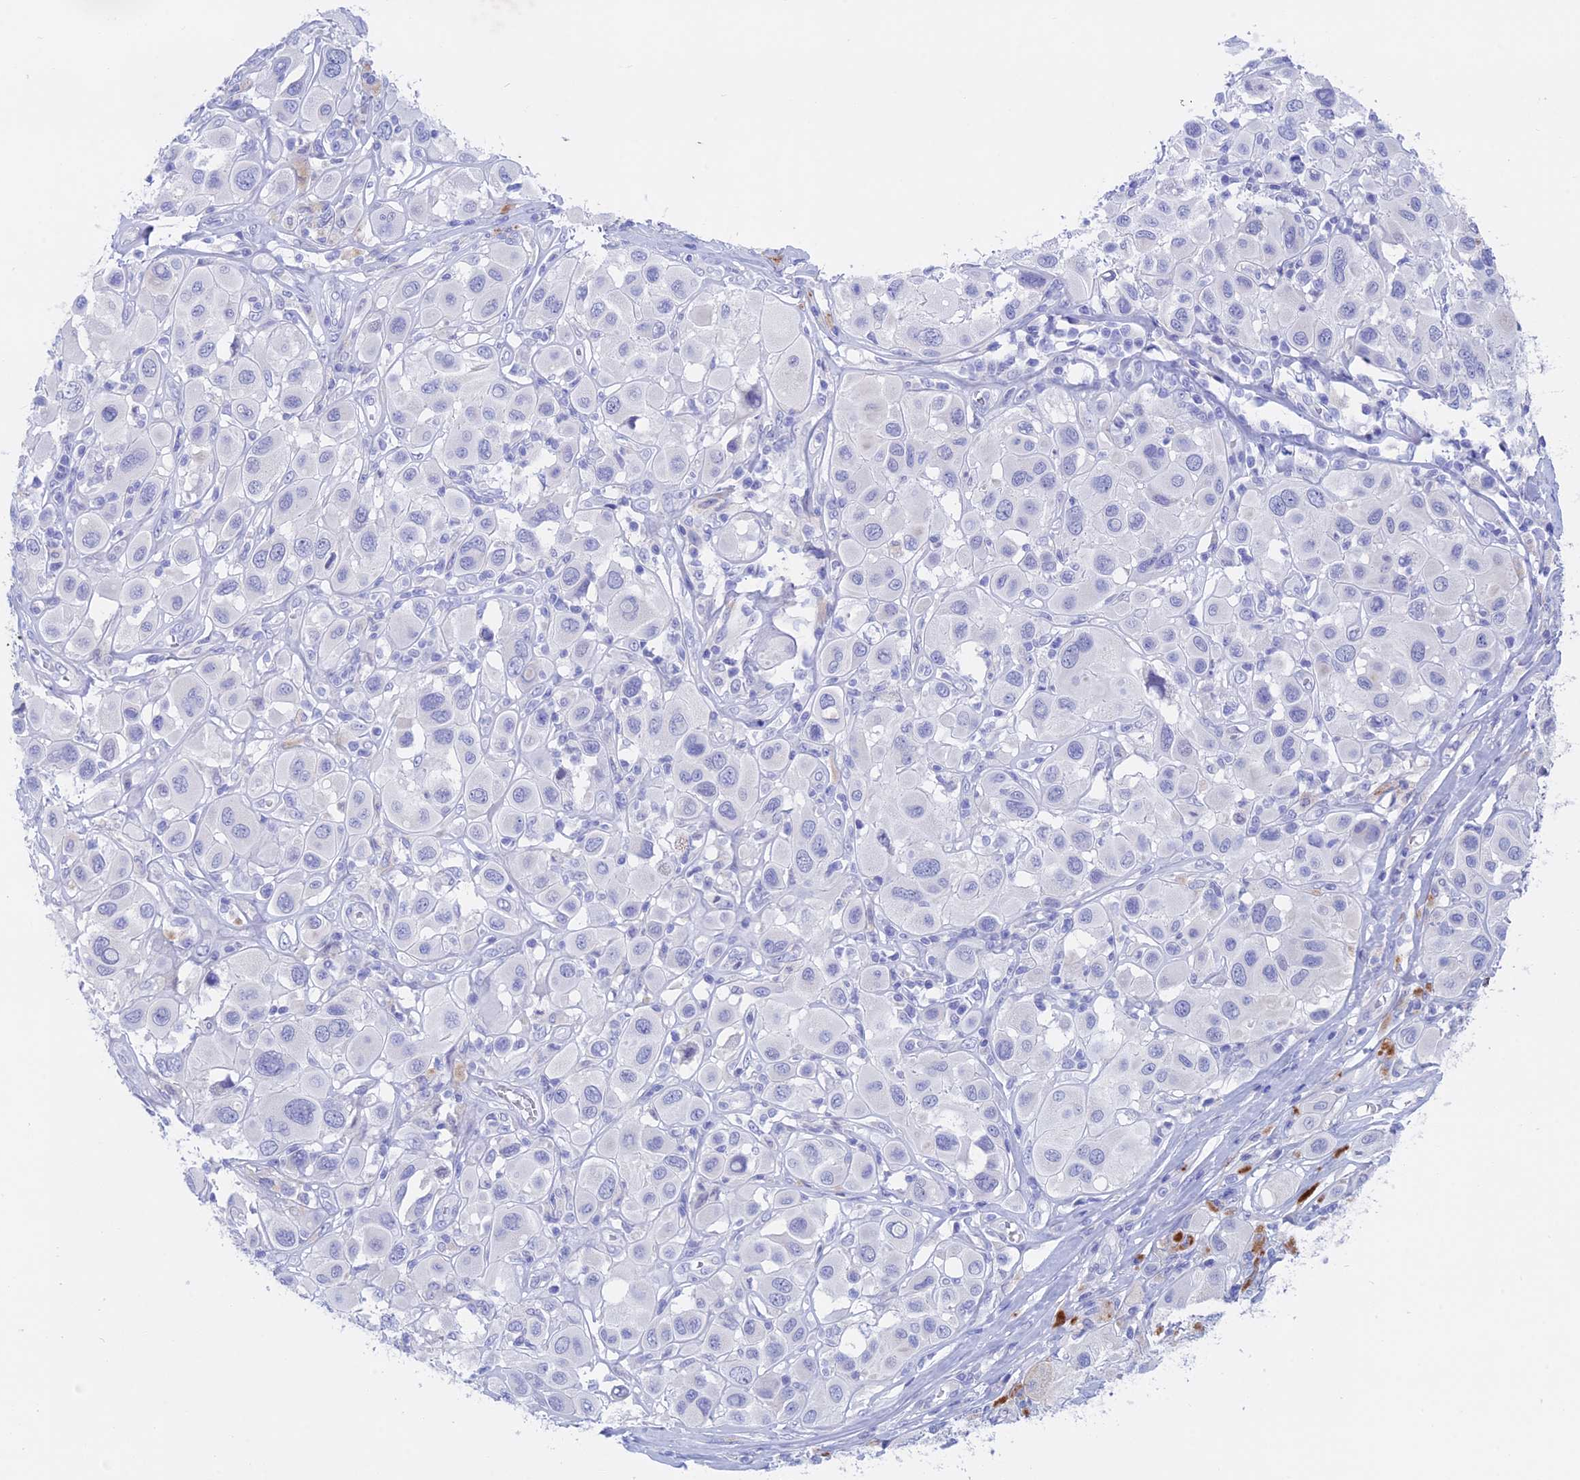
{"staining": {"intensity": "negative", "quantity": "none", "location": "none"}, "tissue": "melanoma", "cell_type": "Tumor cells", "image_type": "cancer", "snomed": [{"axis": "morphology", "description": "Malignant melanoma, Metastatic site"}, {"axis": "topography", "description": "Skin"}], "caption": "Protein analysis of malignant melanoma (metastatic site) displays no significant positivity in tumor cells.", "gene": "BTBD19", "patient": {"sex": "male", "age": 41}}